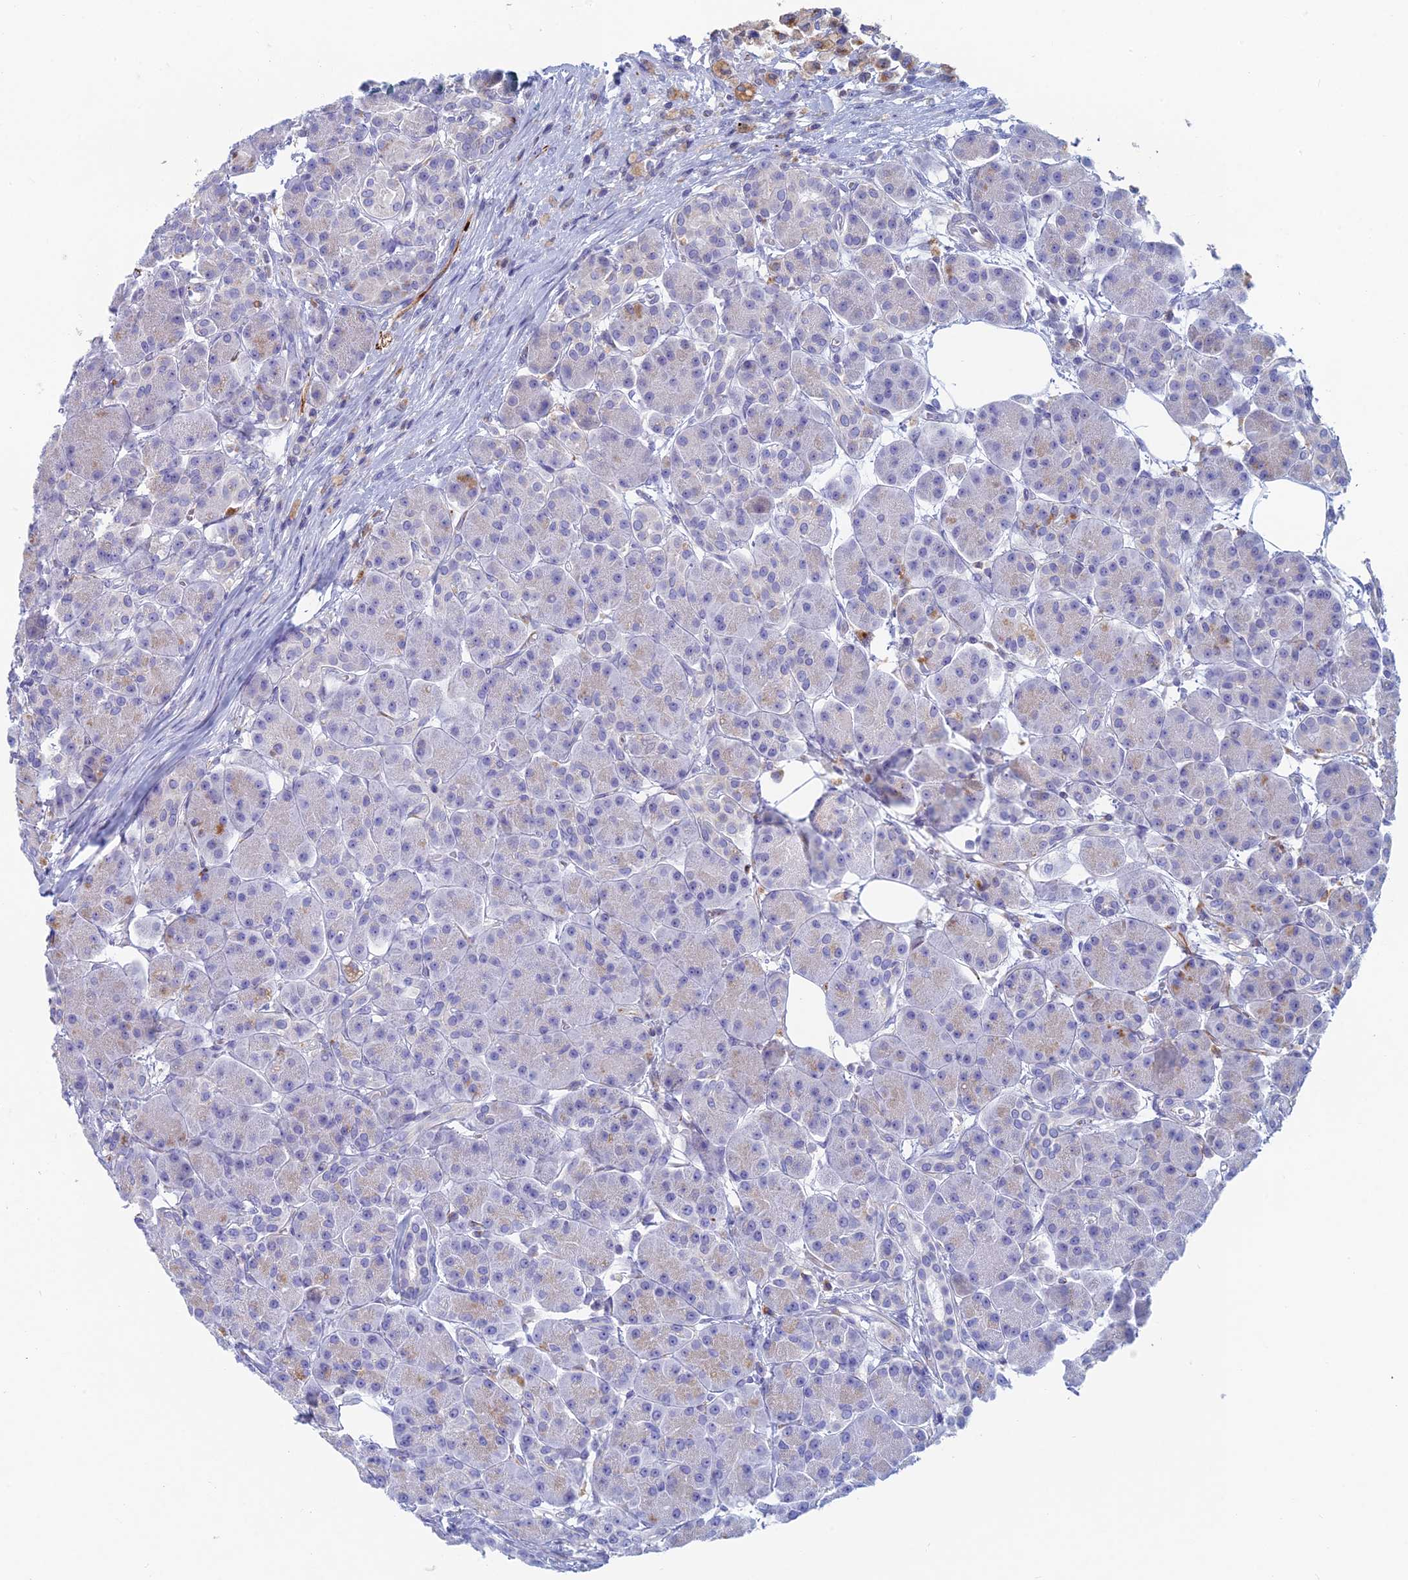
{"staining": {"intensity": "negative", "quantity": "none", "location": "none"}, "tissue": "pancreas", "cell_type": "Exocrine glandular cells", "image_type": "normal", "snomed": [{"axis": "morphology", "description": "Normal tissue, NOS"}, {"axis": "topography", "description": "Pancreas"}], "caption": "IHC of normal pancreas shows no expression in exocrine glandular cells.", "gene": "FERD3L", "patient": {"sex": "male", "age": 63}}